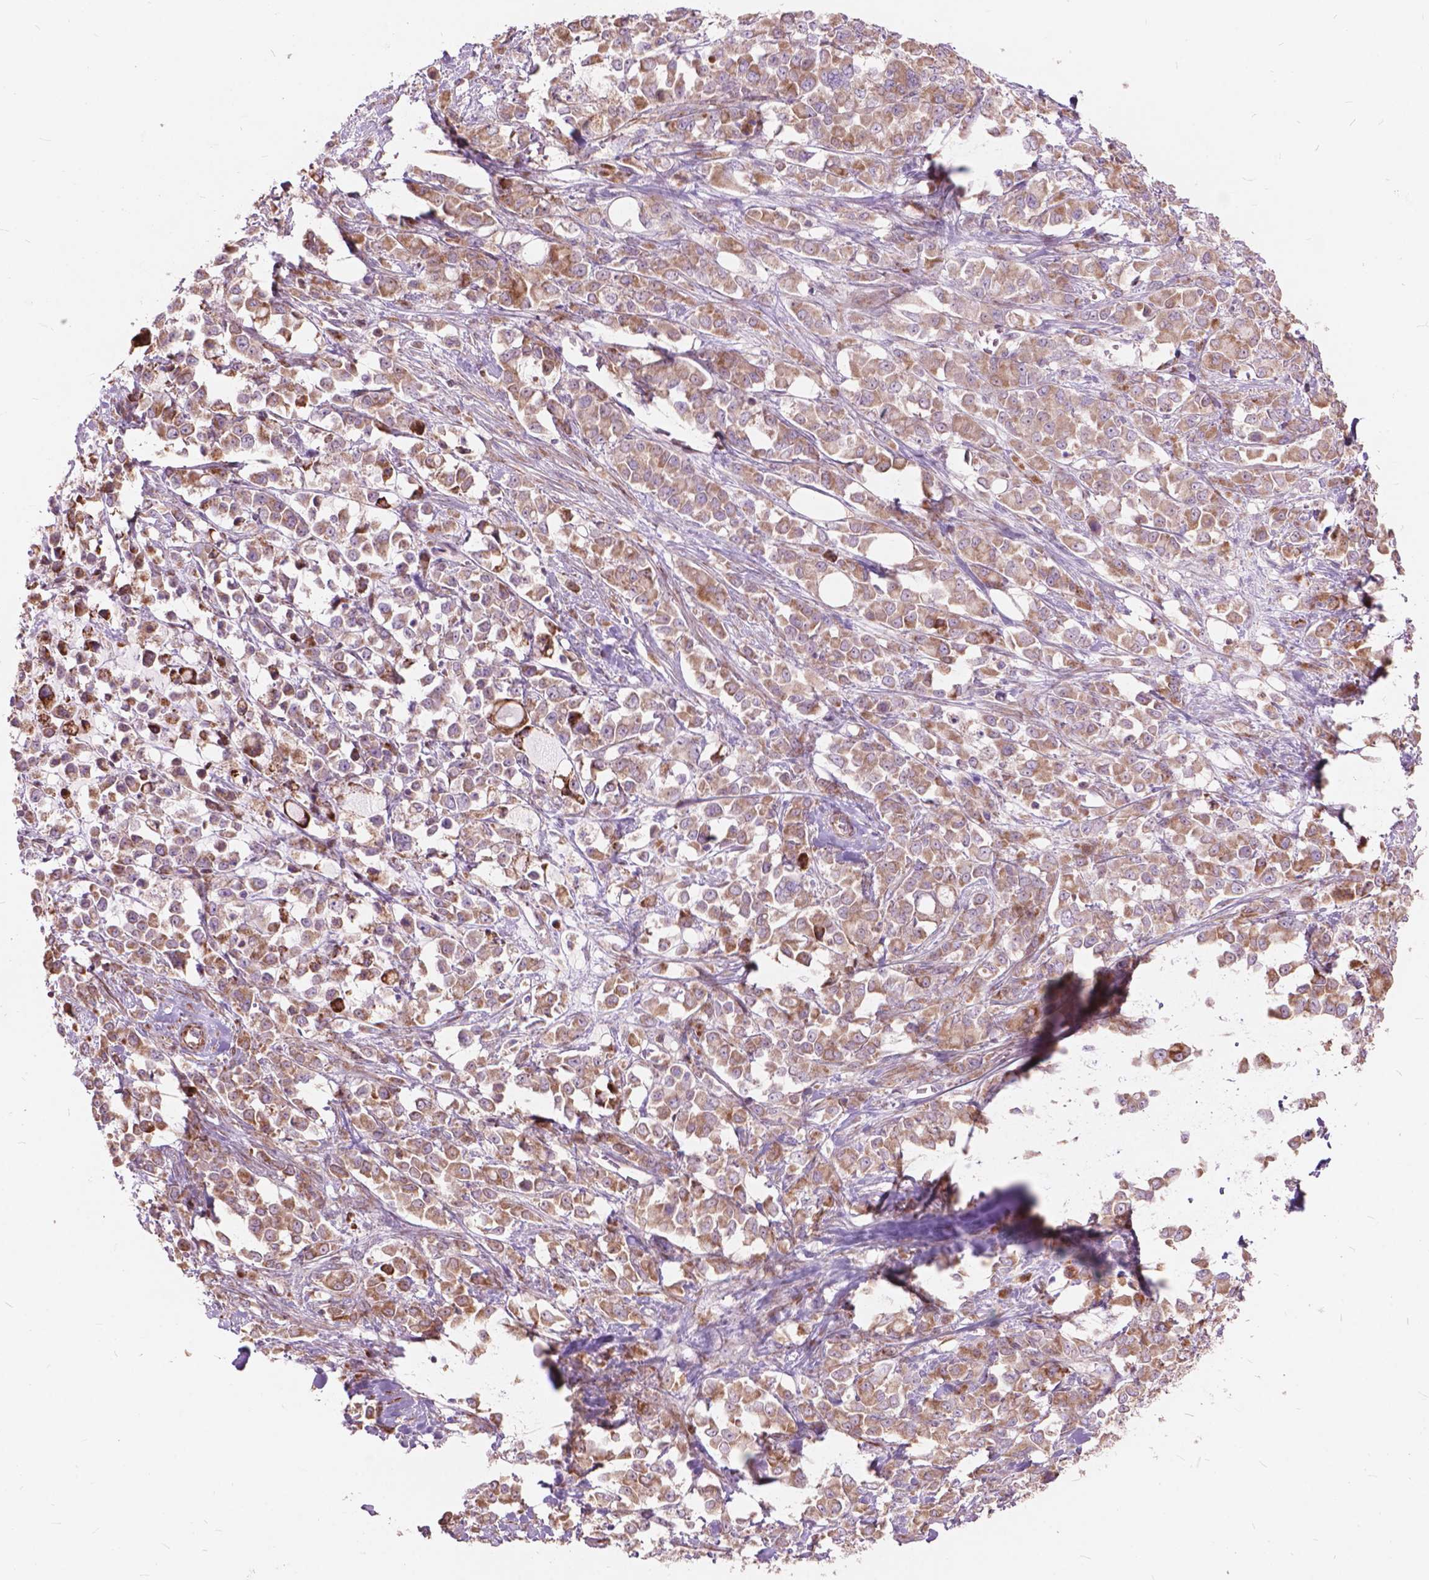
{"staining": {"intensity": "moderate", "quantity": ">75%", "location": "cytoplasmic/membranous"}, "tissue": "stomach cancer", "cell_type": "Tumor cells", "image_type": "cancer", "snomed": [{"axis": "morphology", "description": "Adenocarcinoma, NOS"}, {"axis": "topography", "description": "Stomach"}], "caption": "Immunohistochemical staining of human stomach adenocarcinoma reveals medium levels of moderate cytoplasmic/membranous protein staining in about >75% of tumor cells. The staining is performed using DAB brown chromogen to label protein expression. The nuclei are counter-stained blue using hematoxylin.", "gene": "MORN1", "patient": {"sex": "female", "age": 76}}